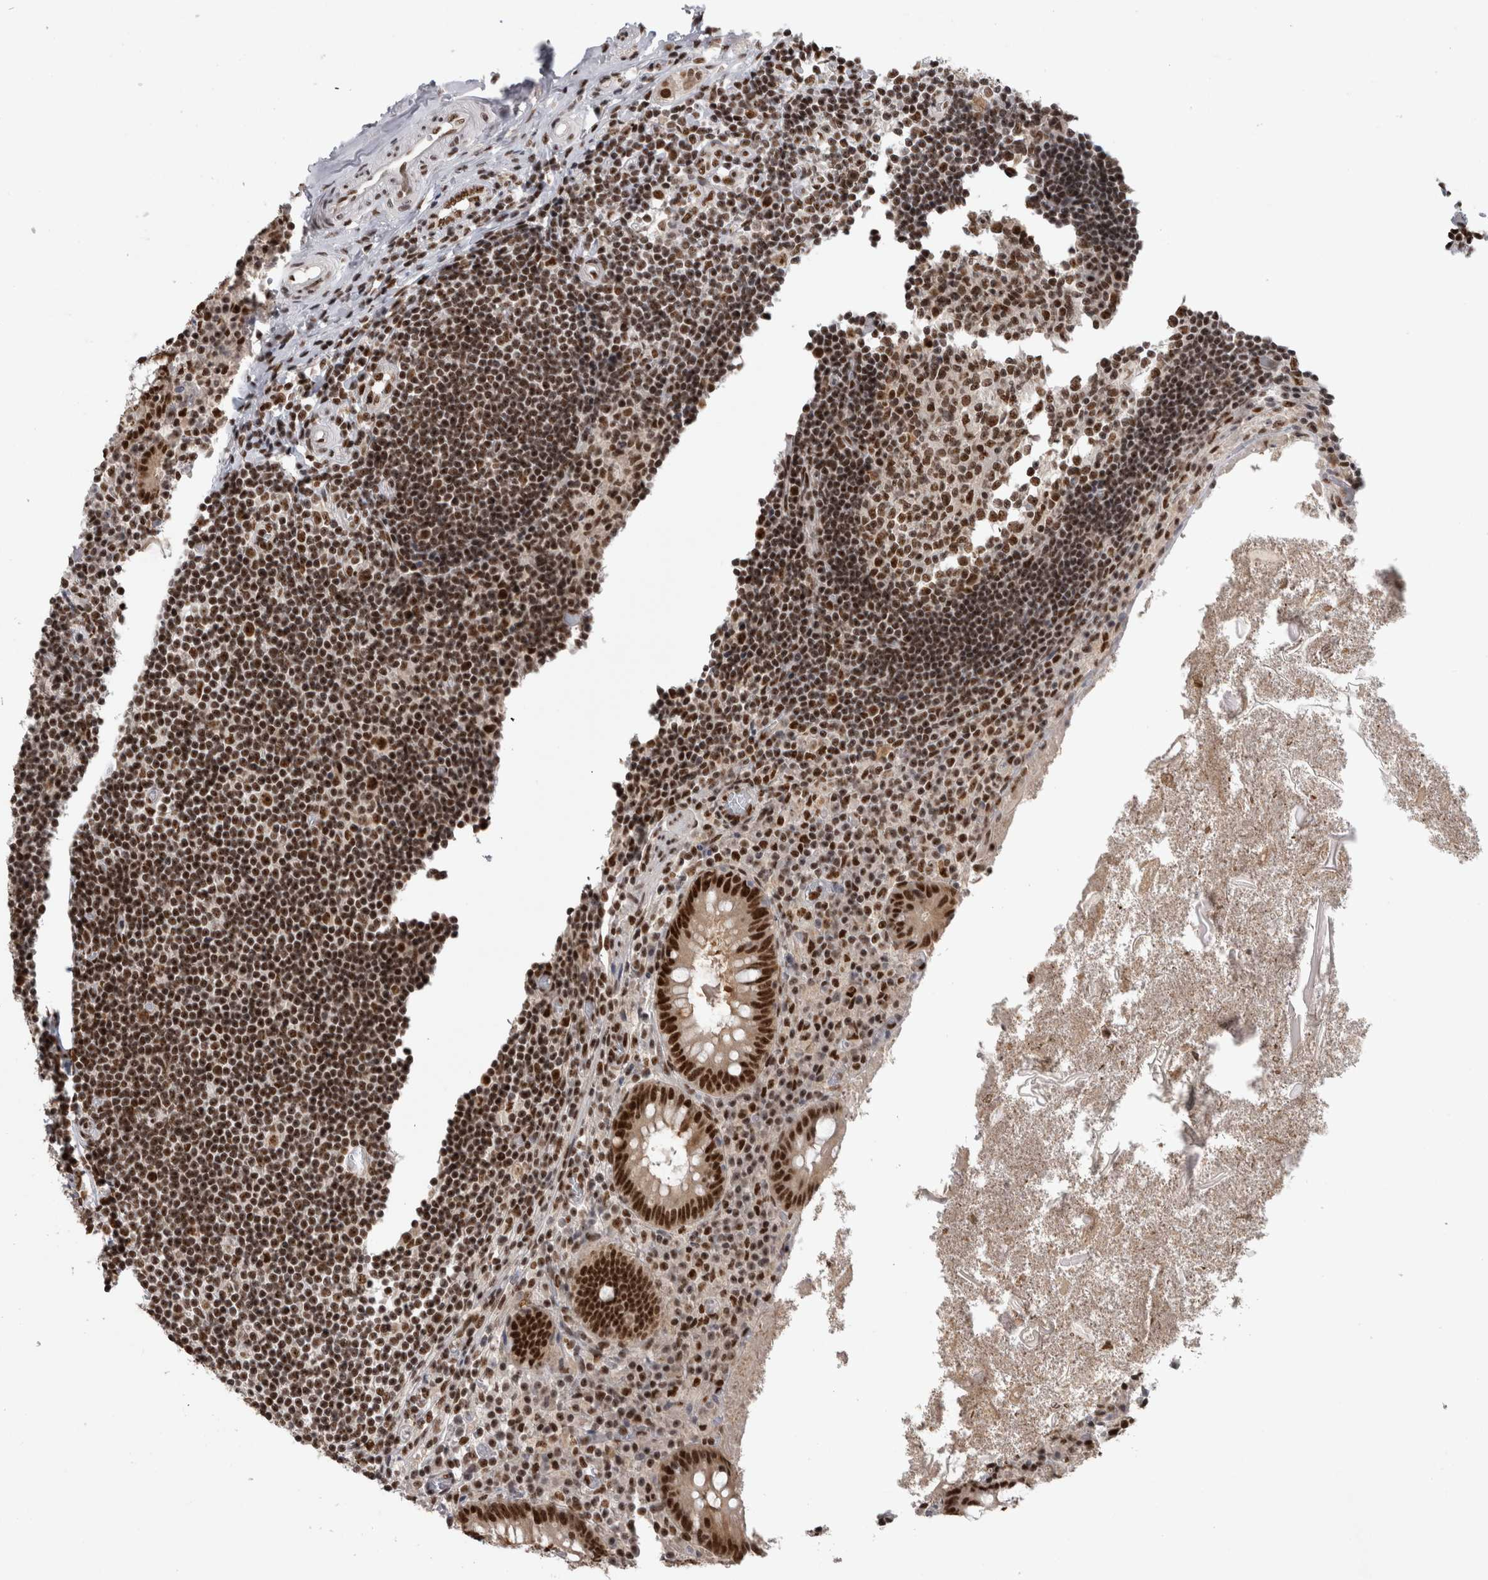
{"staining": {"intensity": "strong", "quantity": ">75%", "location": "nuclear"}, "tissue": "appendix", "cell_type": "Glandular cells", "image_type": "normal", "snomed": [{"axis": "morphology", "description": "Normal tissue, NOS"}, {"axis": "topography", "description": "Appendix"}], "caption": "Protein expression analysis of normal appendix reveals strong nuclear staining in approximately >75% of glandular cells.", "gene": "ZSCAN2", "patient": {"sex": "female", "age": 17}}